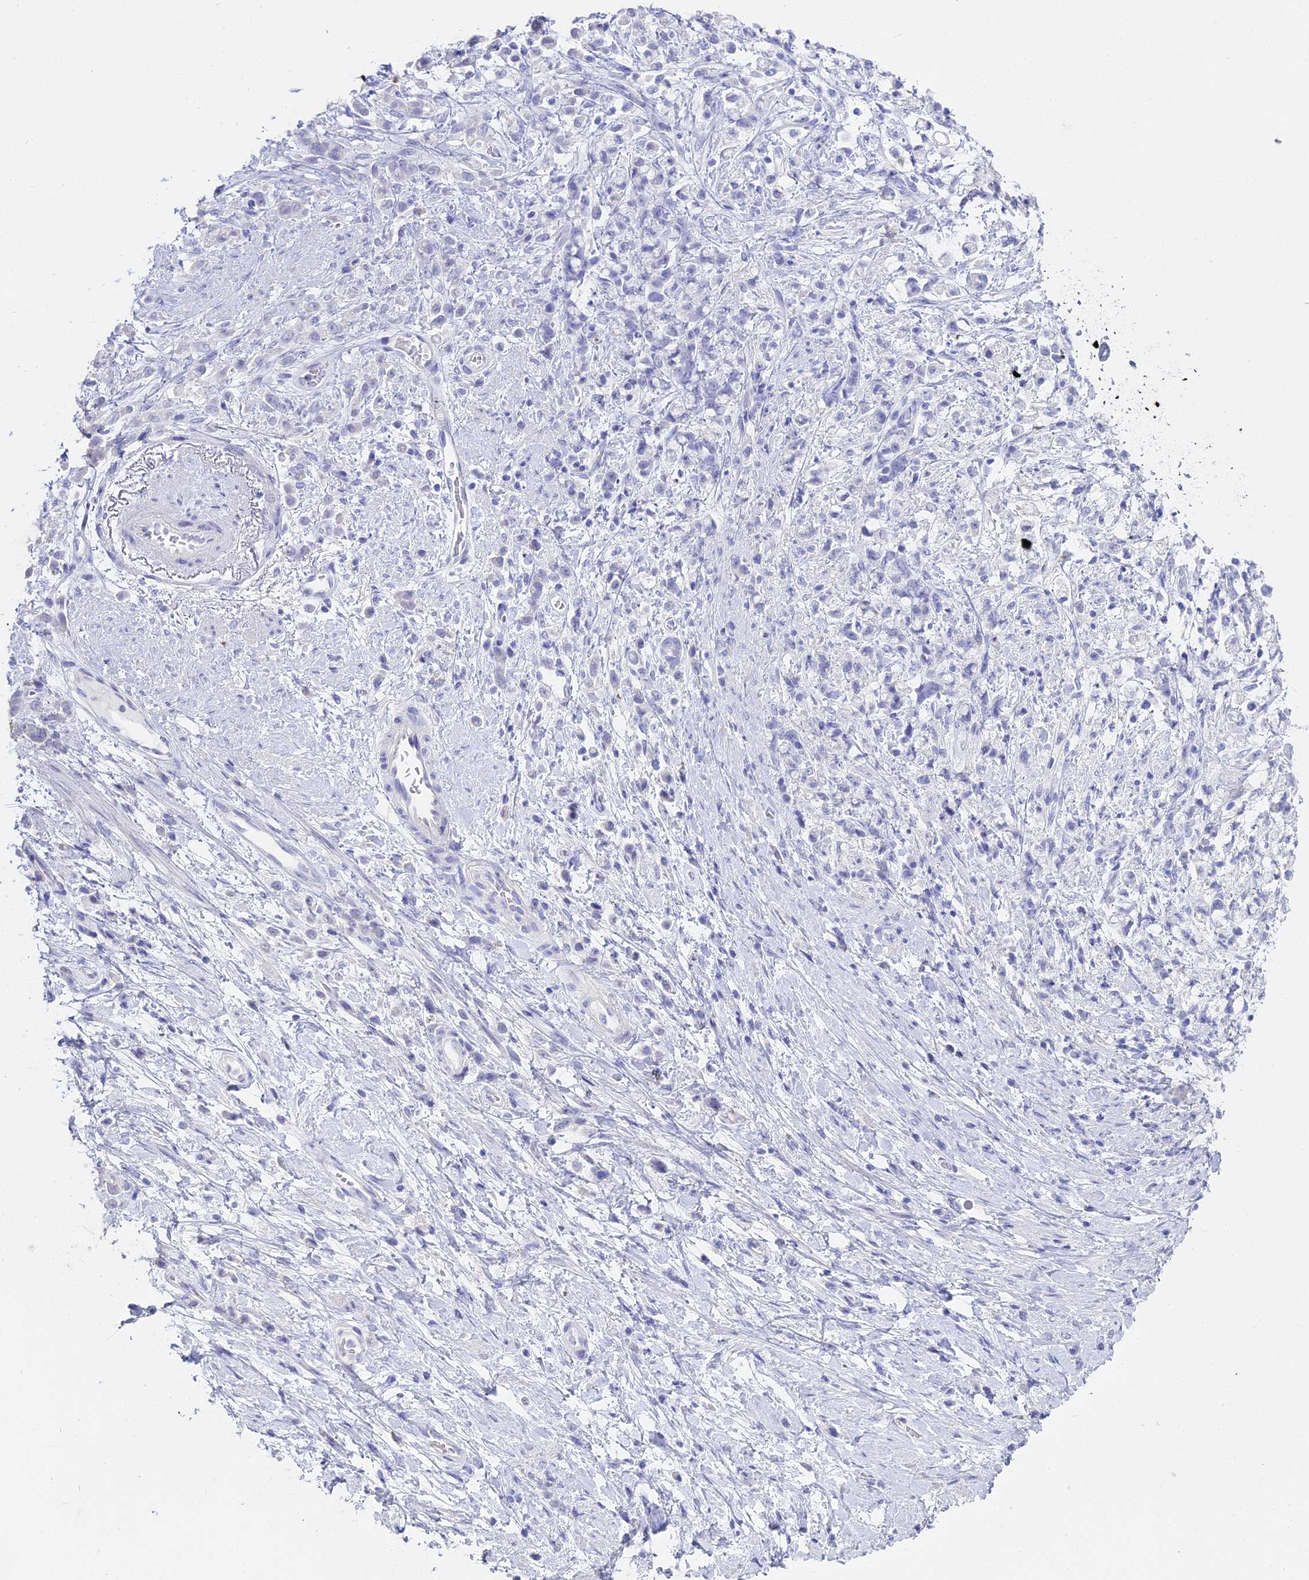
{"staining": {"intensity": "negative", "quantity": "none", "location": "none"}, "tissue": "stomach cancer", "cell_type": "Tumor cells", "image_type": "cancer", "snomed": [{"axis": "morphology", "description": "Adenocarcinoma, NOS"}, {"axis": "topography", "description": "Stomach"}], "caption": "A photomicrograph of human stomach cancer (adenocarcinoma) is negative for staining in tumor cells. The staining is performed using DAB (3,3'-diaminobenzidine) brown chromogen with nuclei counter-stained in using hematoxylin.", "gene": "S100A7", "patient": {"sex": "female", "age": 60}}